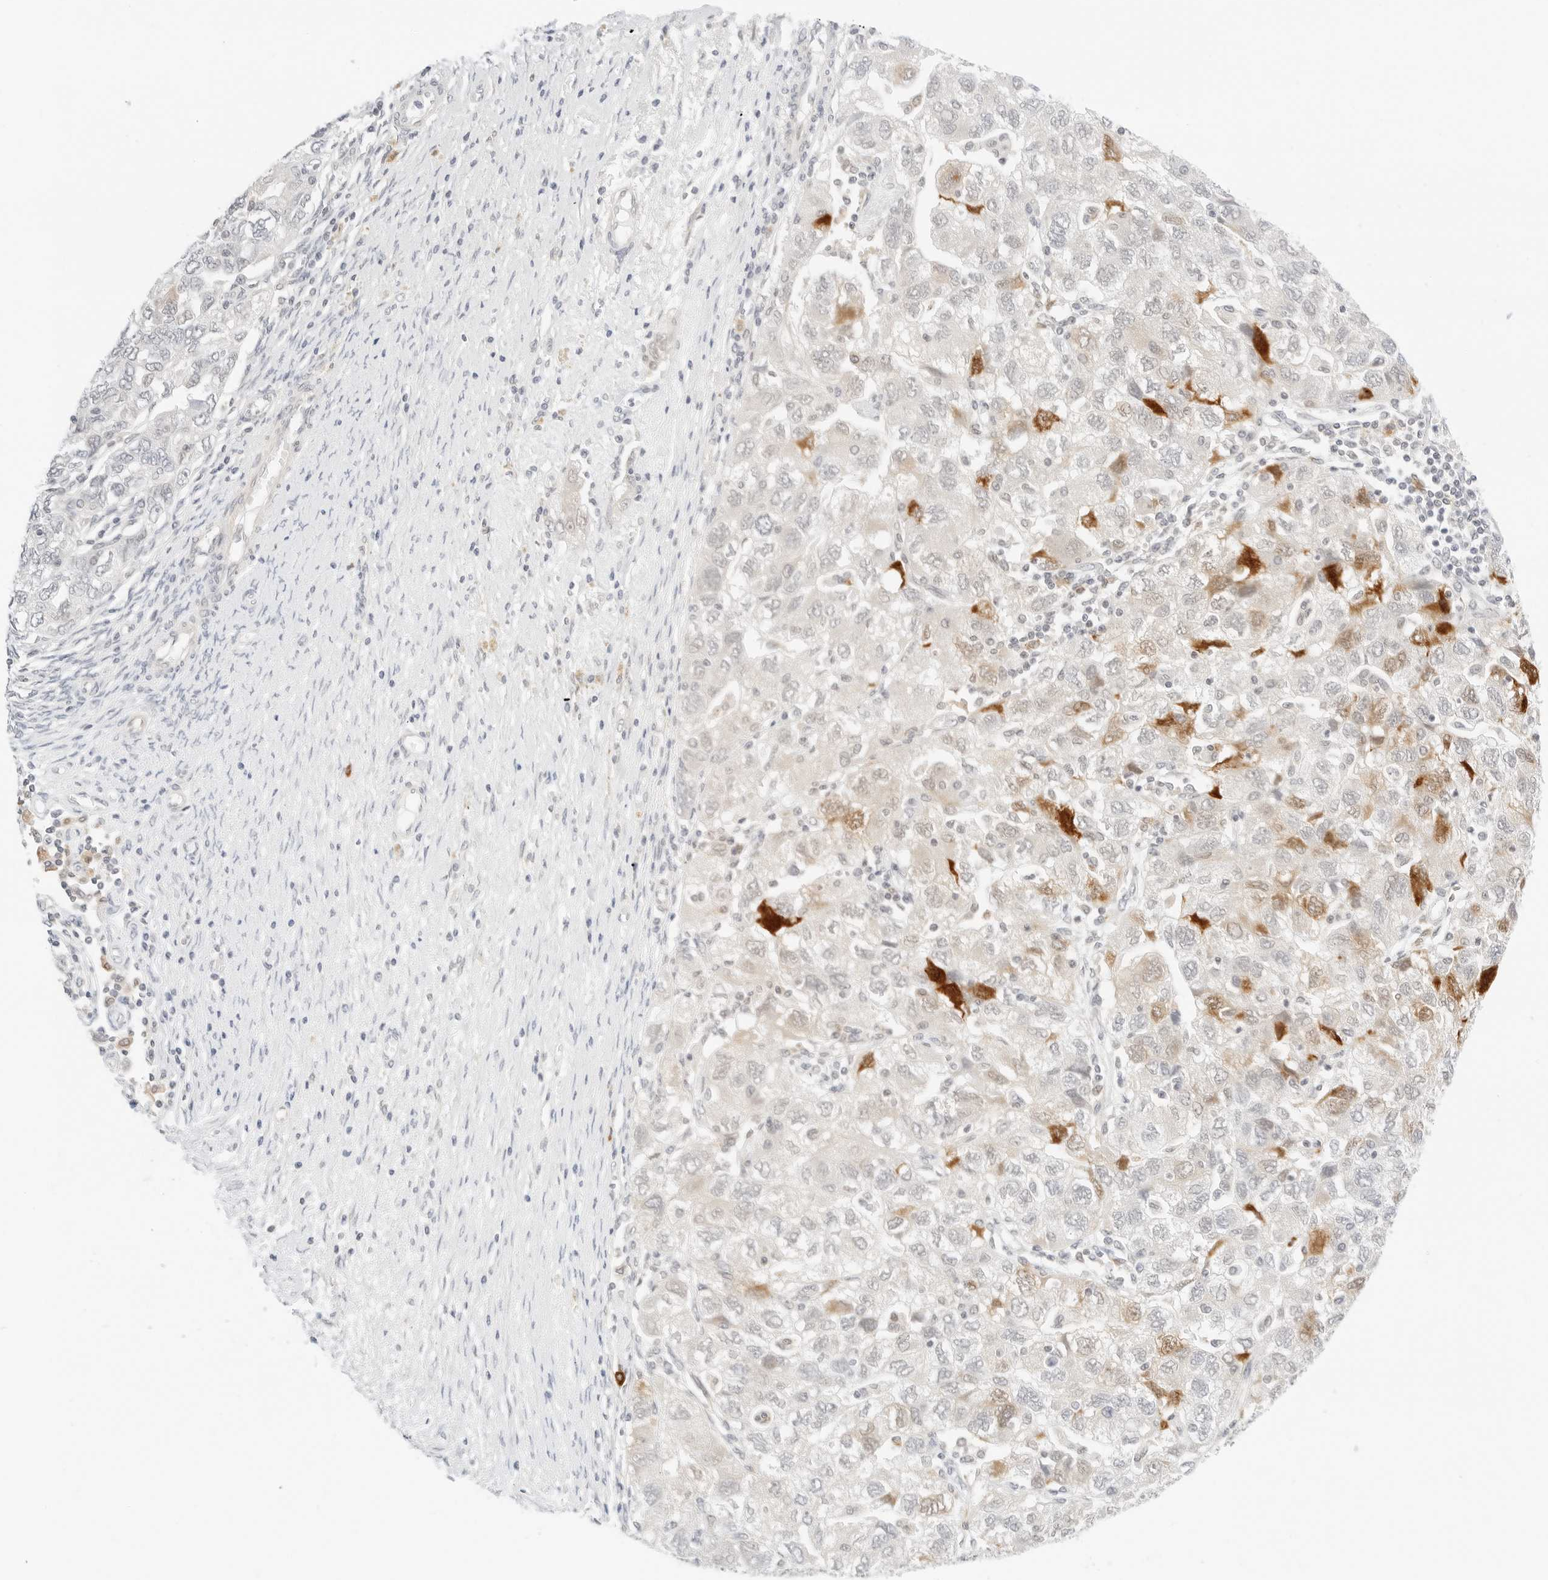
{"staining": {"intensity": "moderate", "quantity": "<25%", "location": "cytoplasmic/membranous"}, "tissue": "ovarian cancer", "cell_type": "Tumor cells", "image_type": "cancer", "snomed": [{"axis": "morphology", "description": "Carcinoma, NOS"}, {"axis": "morphology", "description": "Cystadenocarcinoma, serous, NOS"}, {"axis": "topography", "description": "Ovary"}], "caption": "A photomicrograph of human ovarian carcinoma stained for a protein displays moderate cytoplasmic/membranous brown staining in tumor cells.", "gene": "TEKT2", "patient": {"sex": "female", "age": 69}}